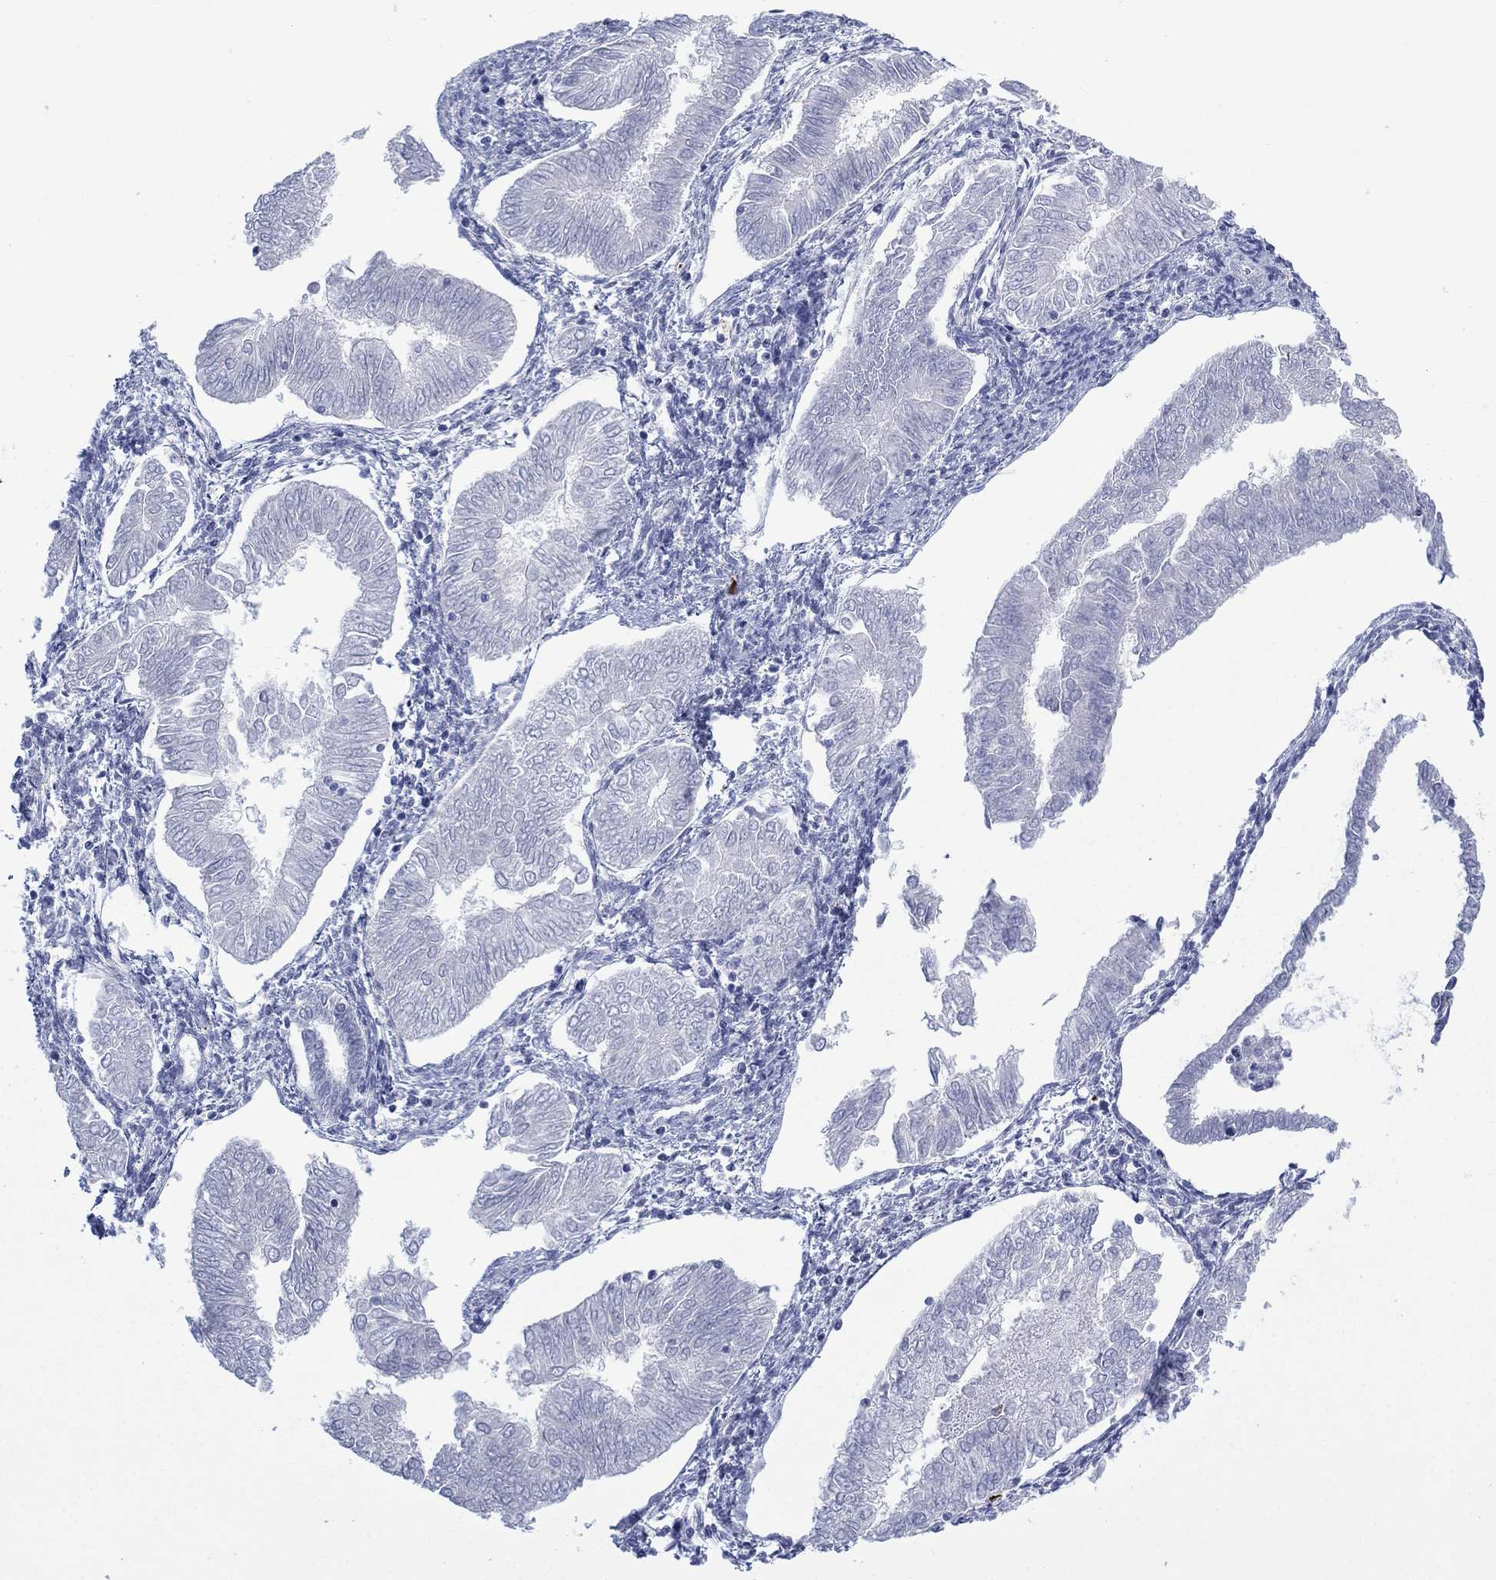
{"staining": {"intensity": "negative", "quantity": "none", "location": "none"}, "tissue": "endometrial cancer", "cell_type": "Tumor cells", "image_type": "cancer", "snomed": [{"axis": "morphology", "description": "Adenocarcinoma, NOS"}, {"axis": "topography", "description": "Endometrium"}], "caption": "Histopathology image shows no protein staining in tumor cells of adenocarcinoma (endometrial) tissue. Nuclei are stained in blue.", "gene": "MTRFR", "patient": {"sex": "female", "age": 53}}